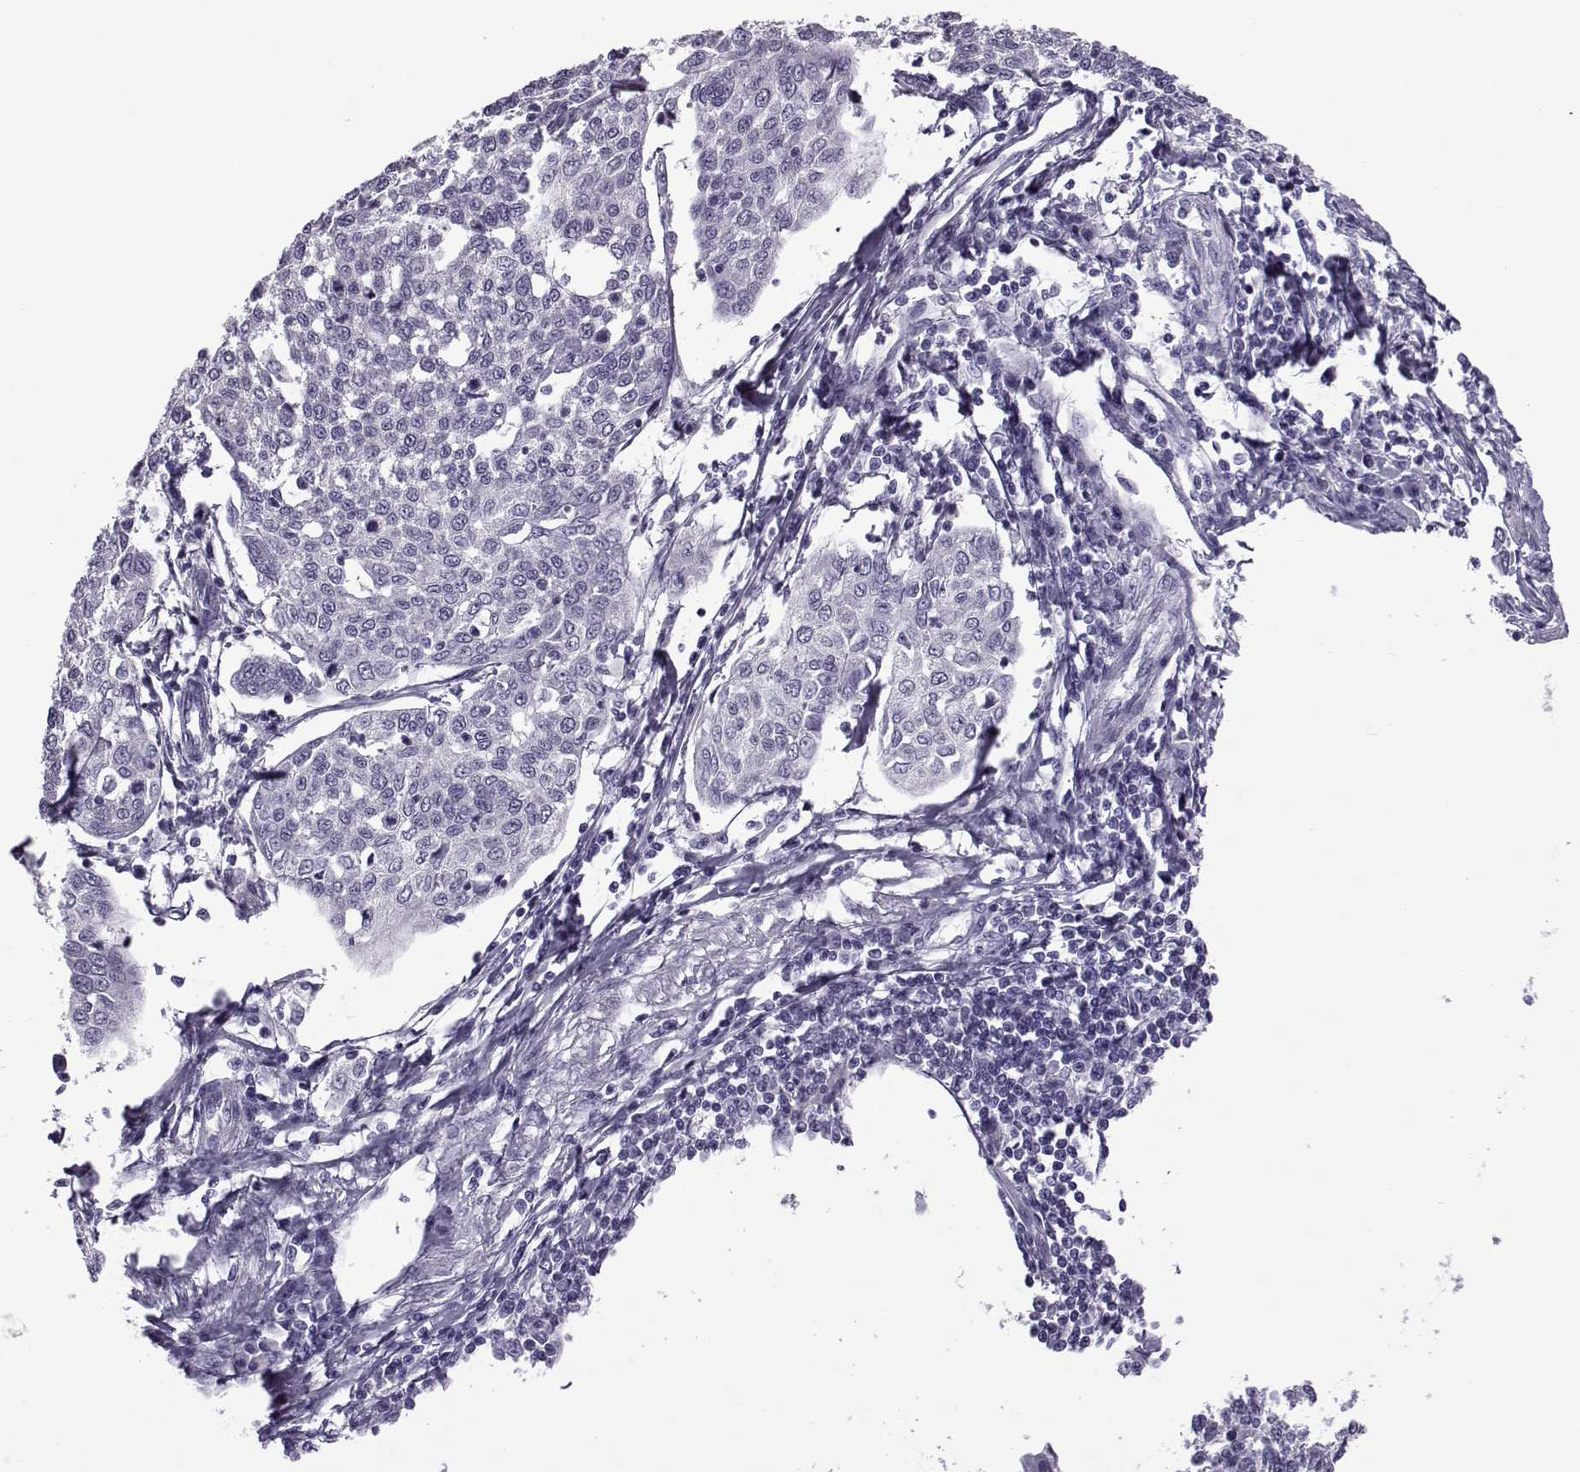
{"staining": {"intensity": "negative", "quantity": "none", "location": "none"}, "tissue": "cervical cancer", "cell_type": "Tumor cells", "image_type": "cancer", "snomed": [{"axis": "morphology", "description": "Squamous cell carcinoma, NOS"}, {"axis": "topography", "description": "Cervix"}], "caption": "Tumor cells show no significant protein expression in cervical cancer.", "gene": "OIP5", "patient": {"sex": "female", "age": 34}}